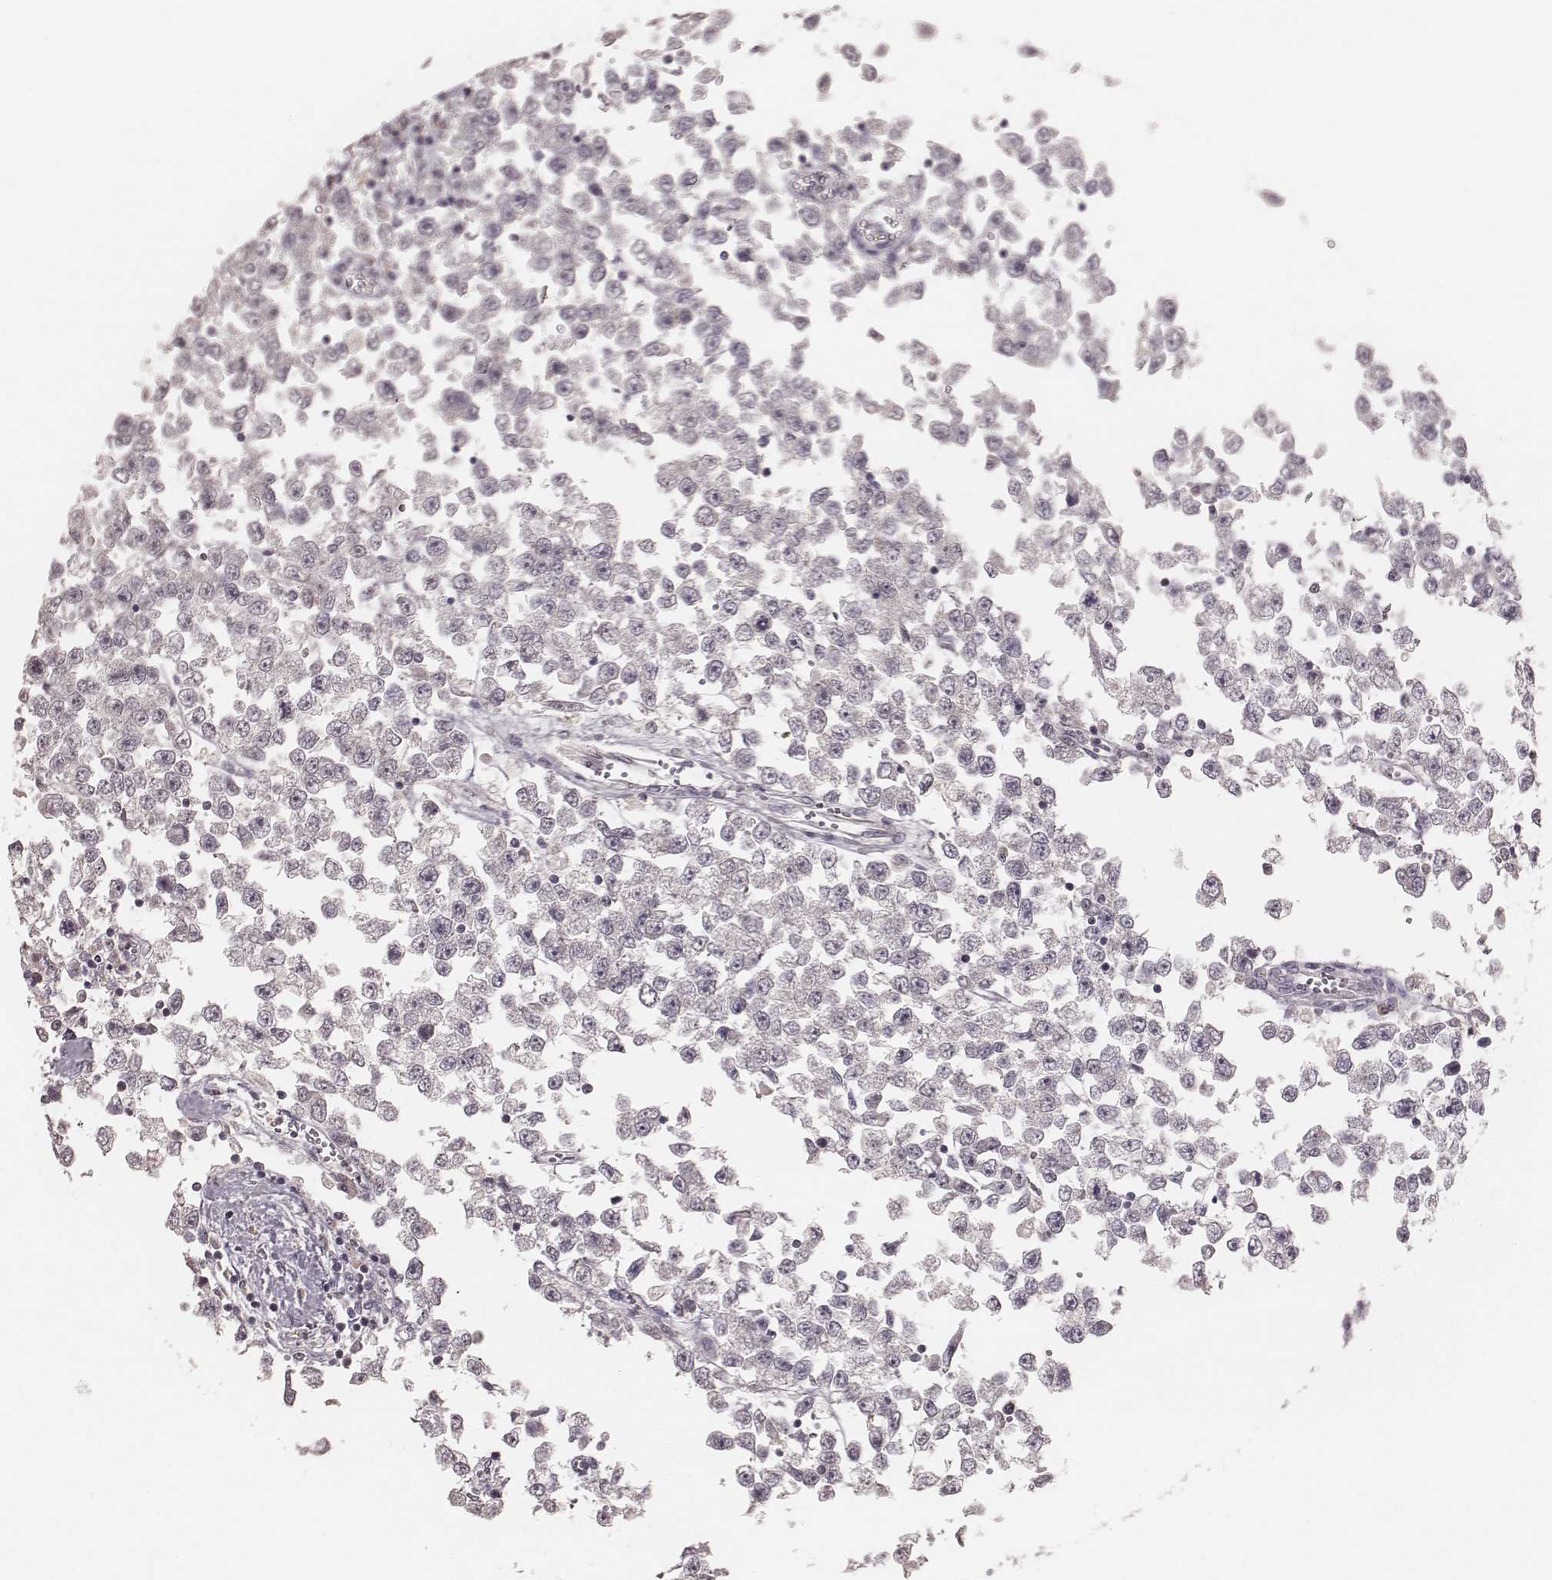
{"staining": {"intensity": "negative", "quantity": "none", "location": "none"}, "tissue": "testis cancer", "cell_type": "Tumor cells", "image_type": "cancer", "snomed": [{"axis": "morphology", "description": "Seminoma, NOS"}, {"axis": "topography", "description": "Testis"}], "caption": "This is an immunohistochemistry (IHC) photomicrograph of human testis cancer. There is no expression in tumor cells.", "gene": "LY6K", "patient": {"sex": "male", "age": 34}}